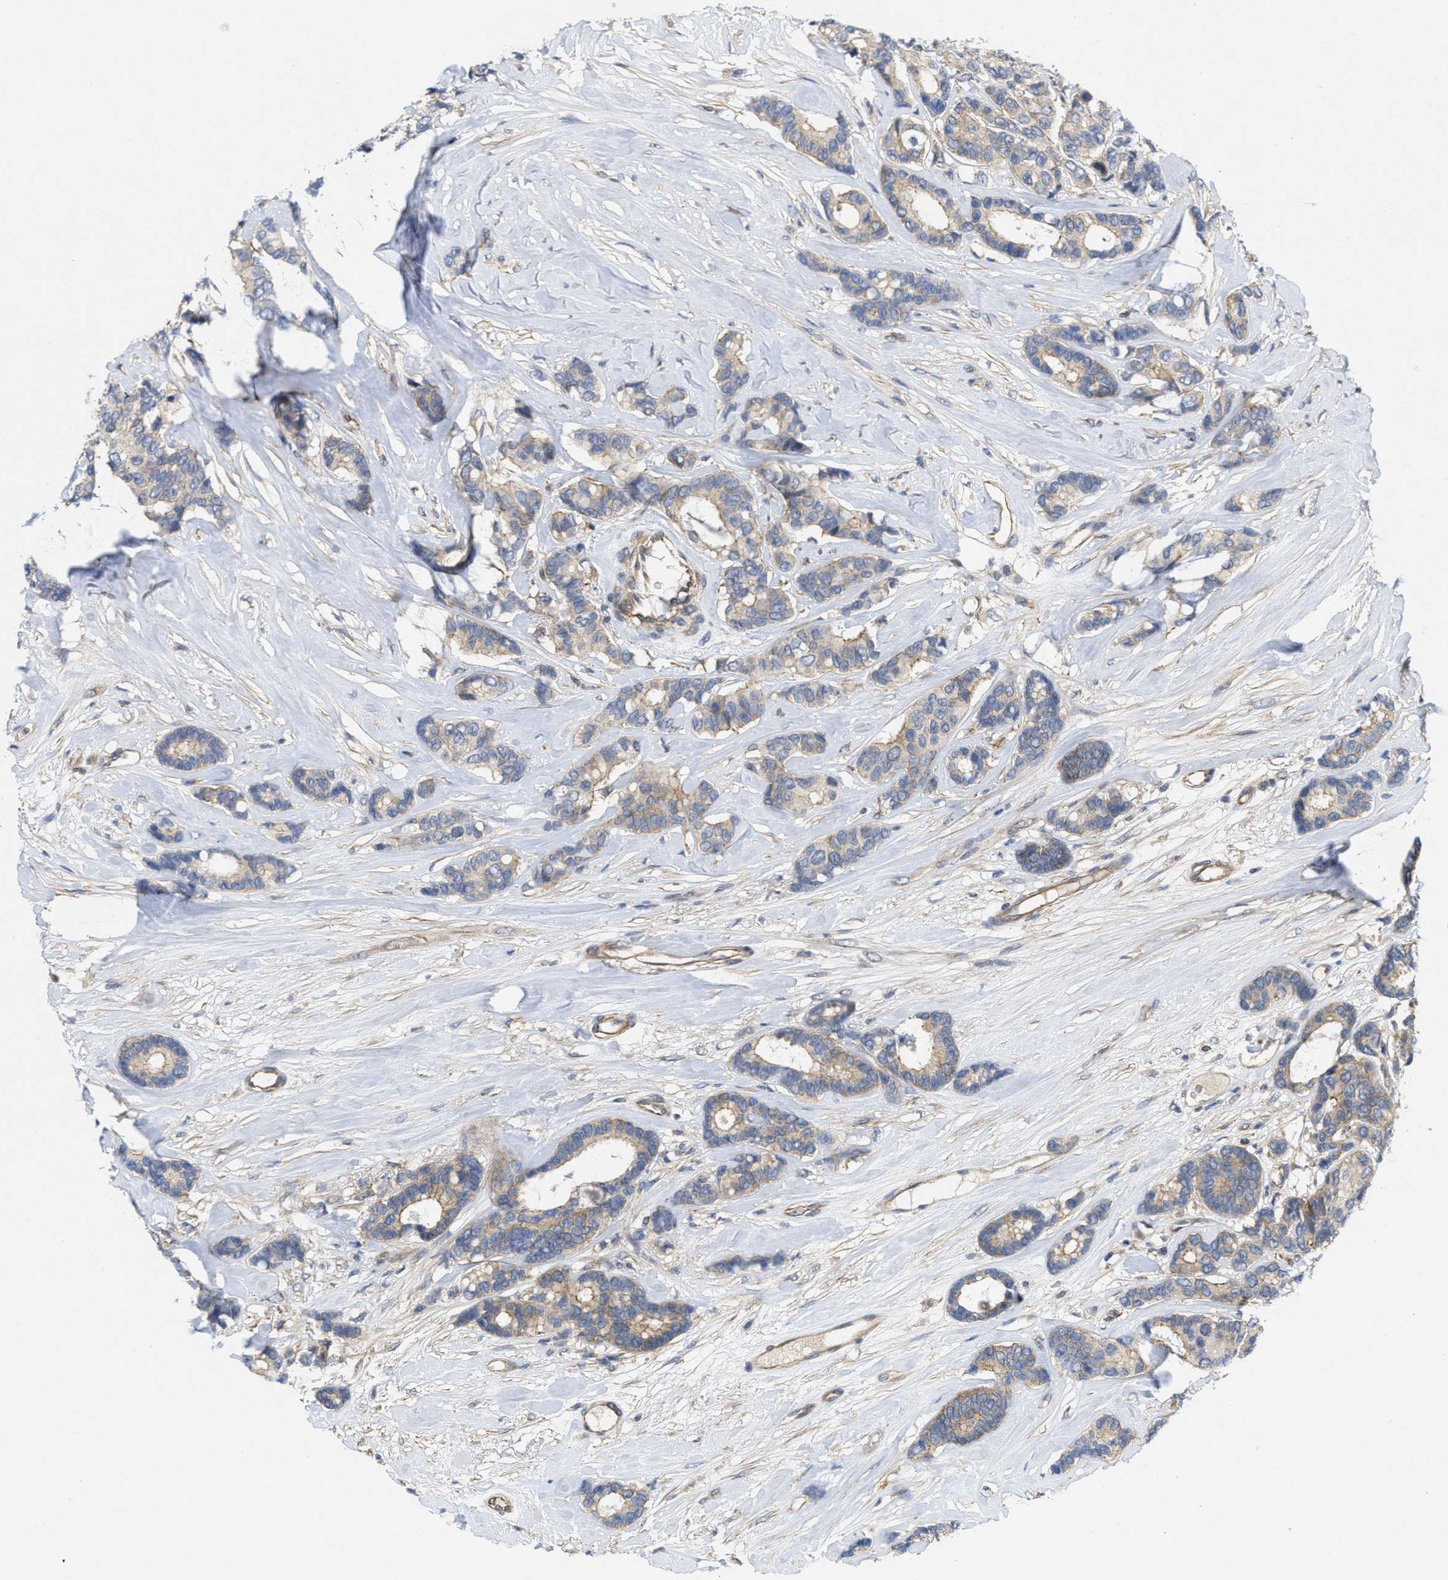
{"staining": {"intensity": "weak", "quantity": "25%-75%", "location": "cytoplasmic/membranous"}, "tissue": "breast cancer", "cell_type": "Tumor cells", "image_type": "cancer", "snomed": [{"axis": "morphology", "description": "Duct carcinoma"}, {"axis": "topography", "description": "Breast"}], "caption": "Immunohistochemistry of human breast cancer (invasive ductal carcinoma) displays low levels of weak cytoplasmic/membranous positivity in approximately 25%-75% of tumor cells. (DAB (3,3'-diaminobenzidine) = brown stain, brightfield microscopy at high magnification).", "gene": "ARHGEF26", "patient": {"sex": "female", "age": 87}}